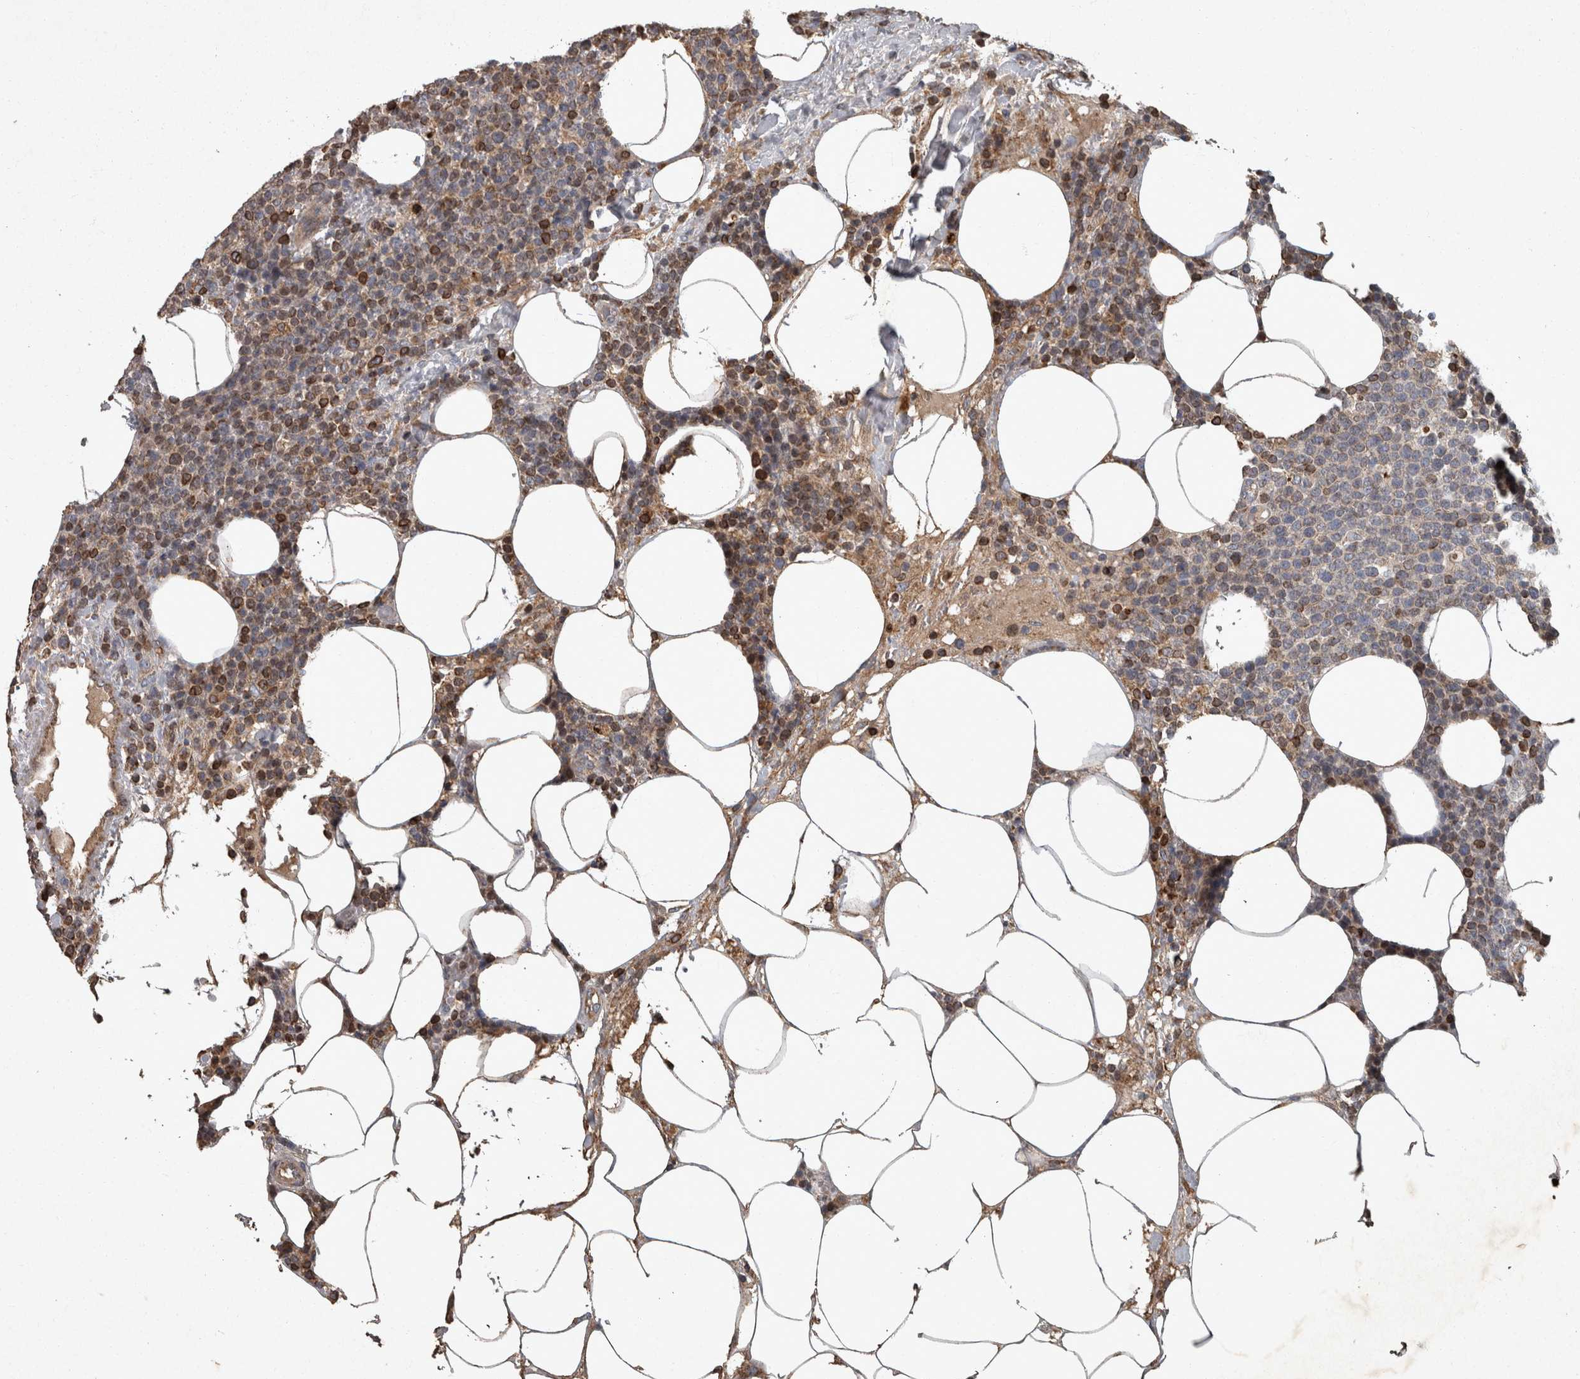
{"staining": {"intensity": "moderate", "quantity": "<25%", "location": "cytoplasmic/membranous"}, "tissue": "lymphoma", "cell_type": "Tumor cells", "image_type": "cancer", "snomed": [{"axis": "morphology", "description": "Malignant lymphoma, non-Hodgkin's type, High grade"}, {"axis": "topography", "description": "Lymph node"}], "caption": "Protein staining displays moderate cytoplasmic/membranous expression in about <25% of tumor cells in lymphoma. Nuclei are stained in blue.", "gene": "PPP1R3C", "patient": {"sex": "male", "age": 61}}